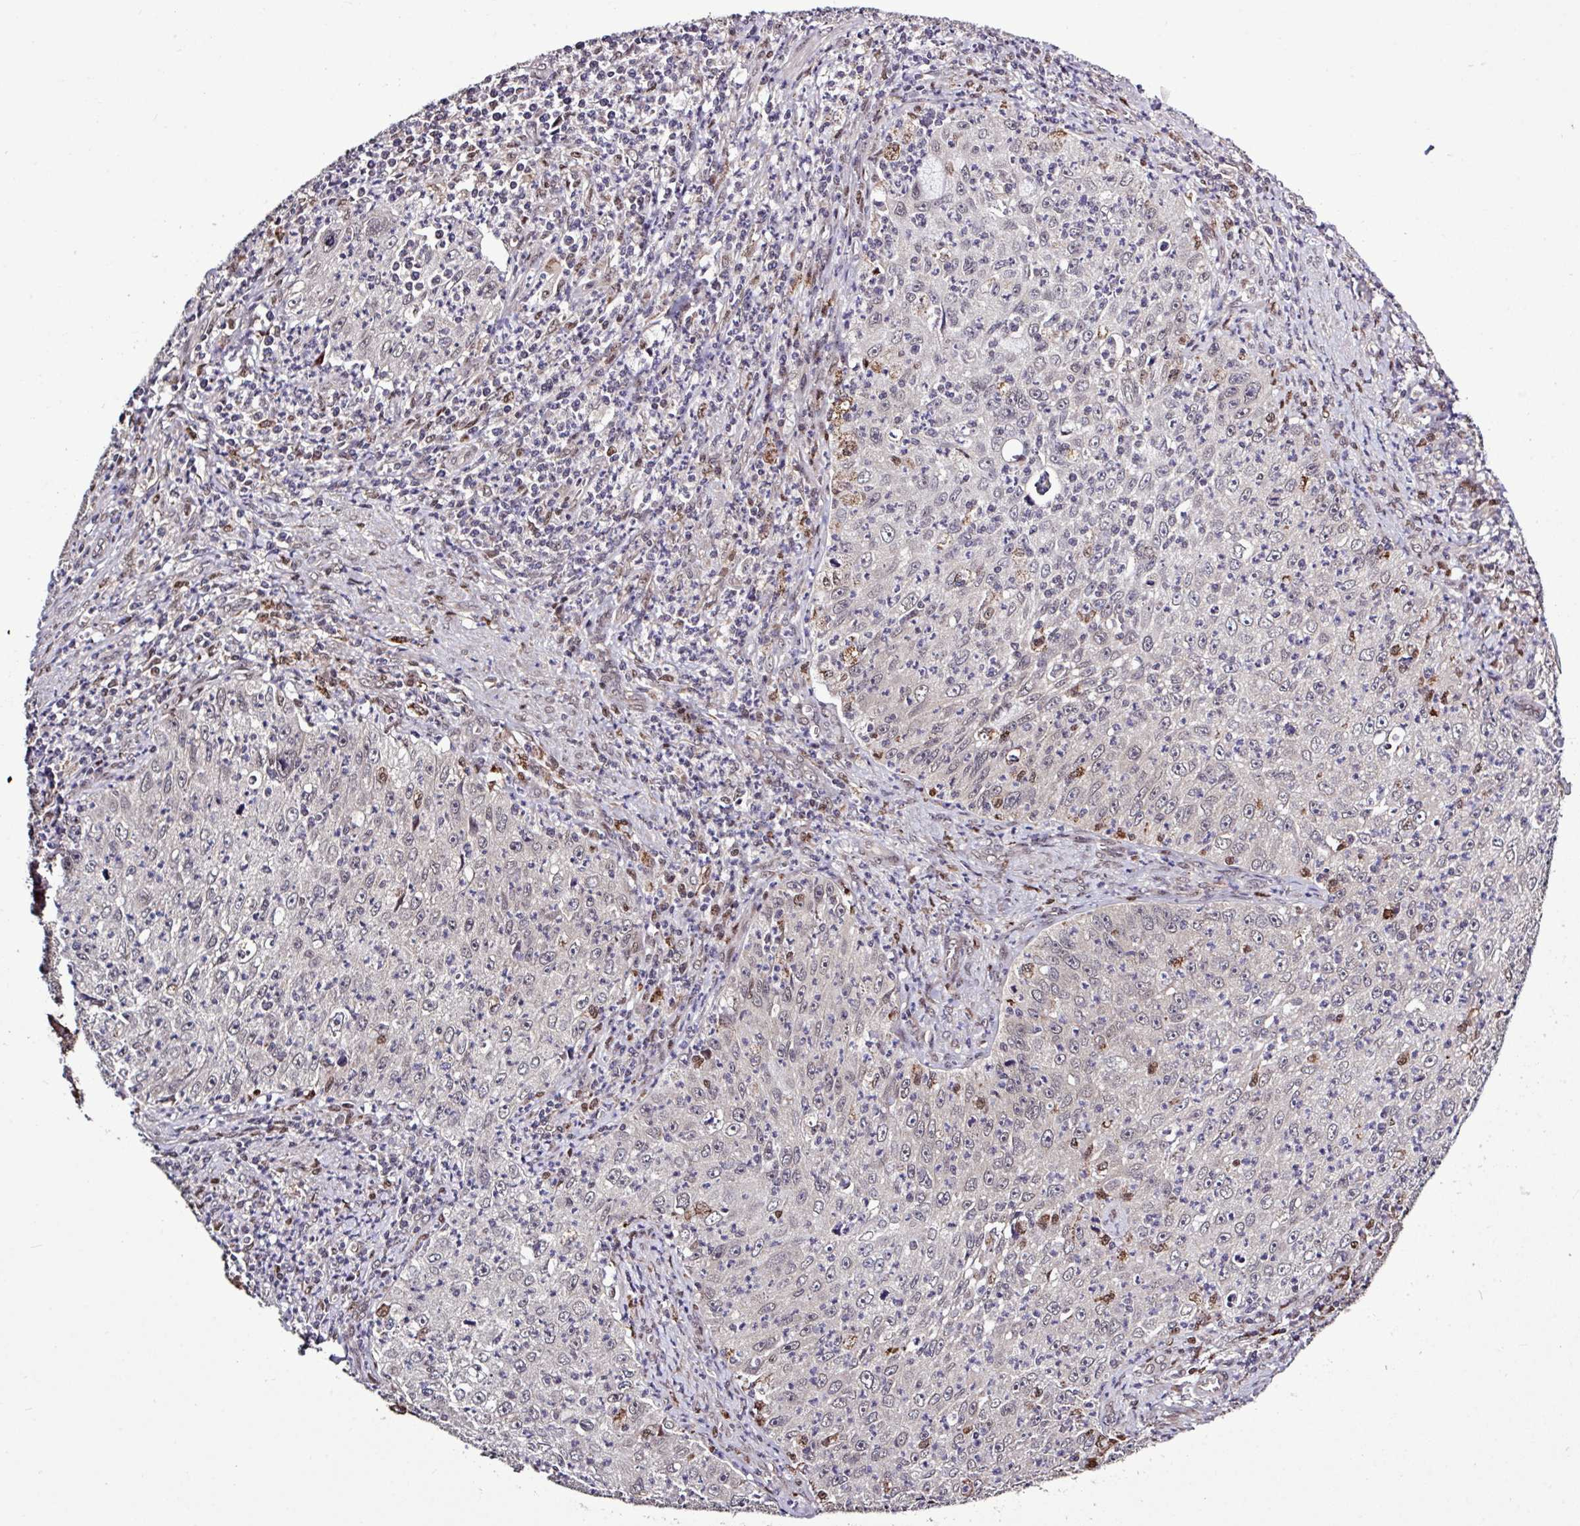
{"staining": {"intensity": "negative", "quantity": "none", "location": "none"}, "tissue": "cervical cancer", "cell_type": "Tumor cells", "image_type": "cancer", "snomed": [{"axis": "morphology", "description": "Squamous cell carcinoma, NOS"}, {"axis": "topography", "description": "Cervix"}], "caption": "Cervical cancer (squamous cell carcinoma) was stained to show a protein in brown. There is no significant positivity in tumor cells.", "gene": "SKIC2", "patient": {"sex": "female", "age": 30}}